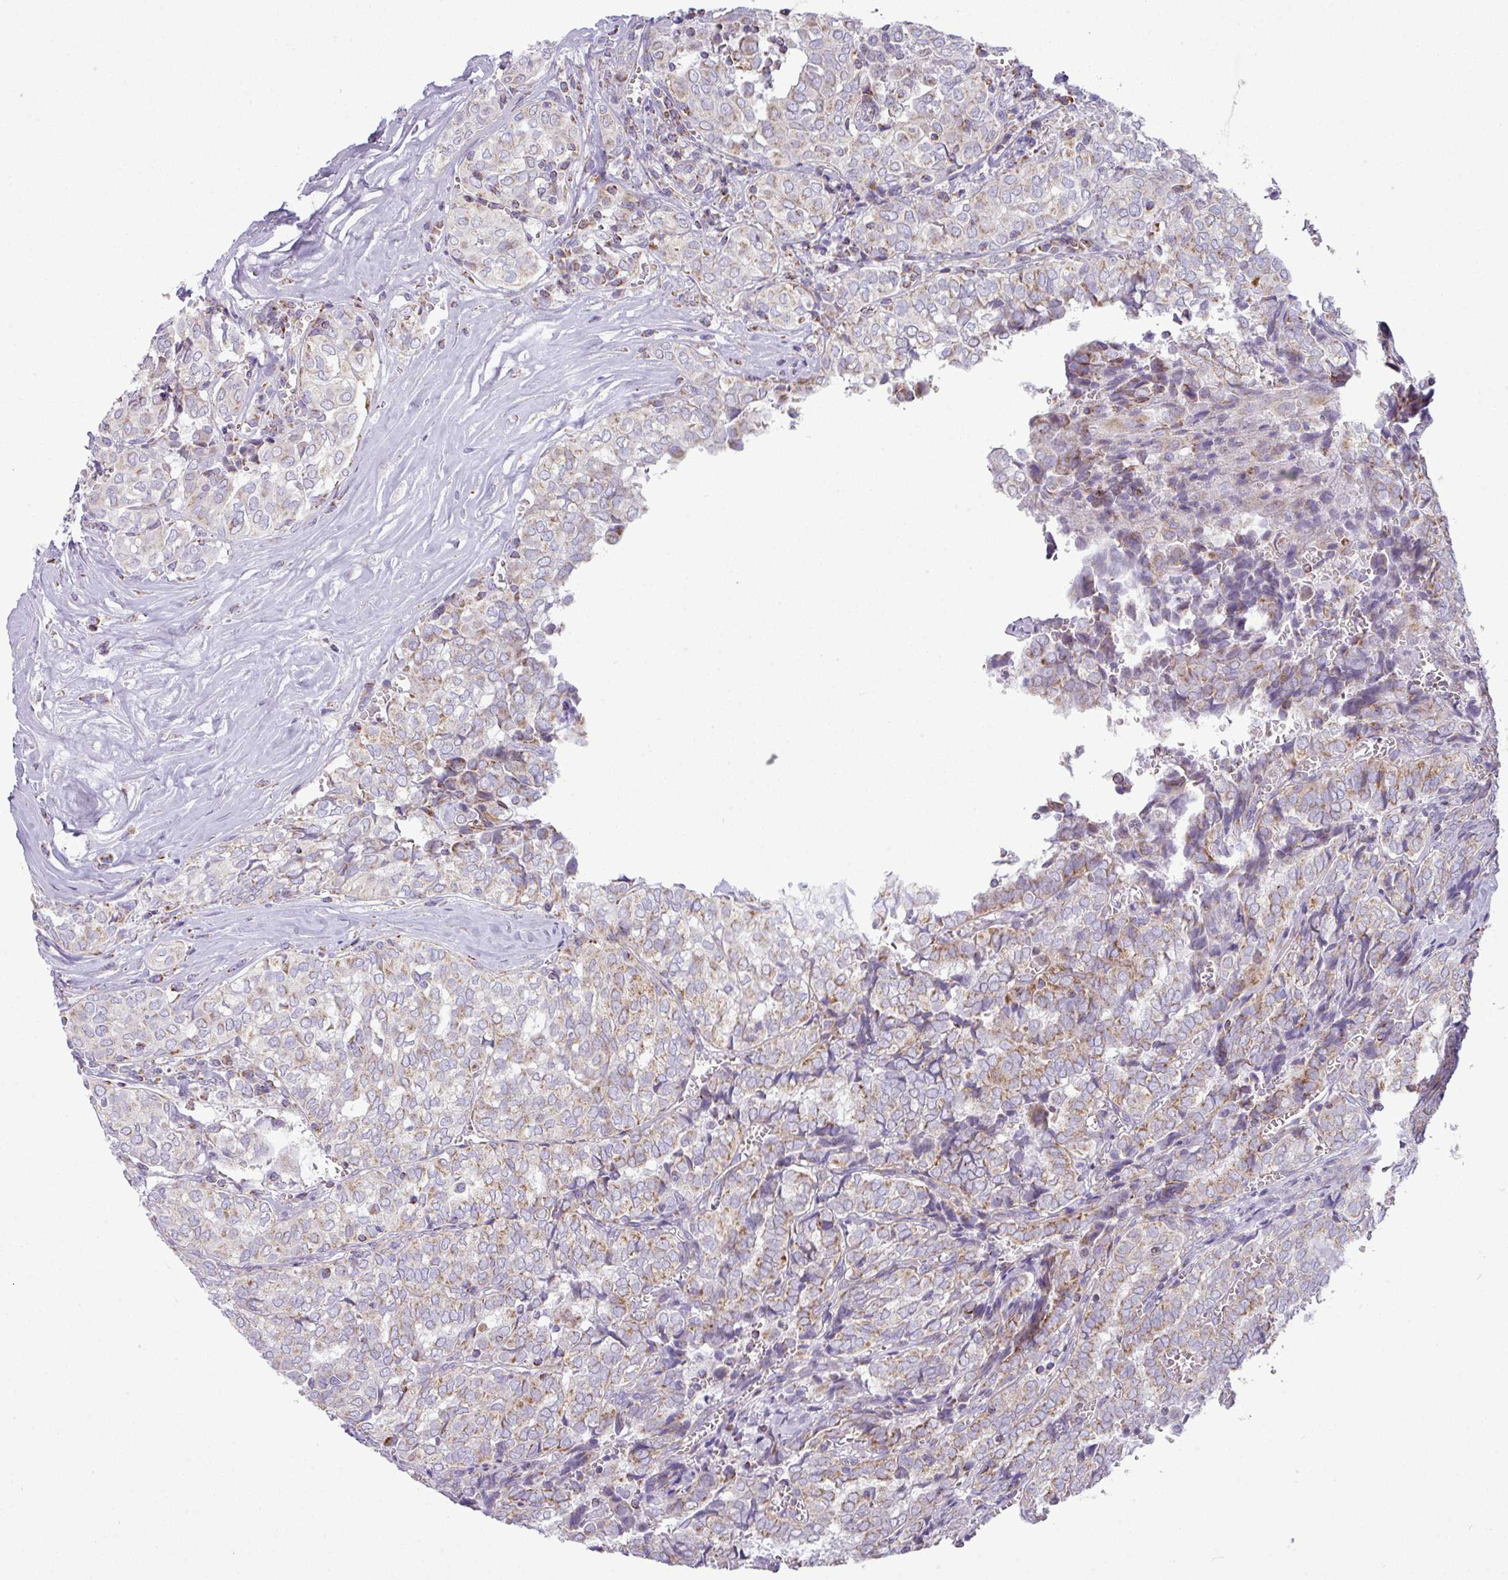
{"staining": {"intensity": "weak", "quantity": "25%-75%", "location": "cytoplasmic/membranous"}, "tissue": "thyroid cancer", "cell_type": "Tumor cells", "image_type": "cancer", "snomed": [{"axis": "morphology", "description": "Papillary adenocarcinoma, NOS"}, {"axis": "topography", "description": "Thyroid gland"}], "caption": "Immunohistochemistry (IHC) of human thyroid cancer (papillary adenocarcinoma) displays low levels of weak cytoplasmic/membranous staining in approximately 25%-75% of tumor cells. The protein is stained brown, and the nuclei are stained in blue (DAB (3,3'-diaminobenzidine) IHC with brightfield microscopy, high magnification).", "gene": "ZNF81", "patient": {"sex": "female", "age": 30}}